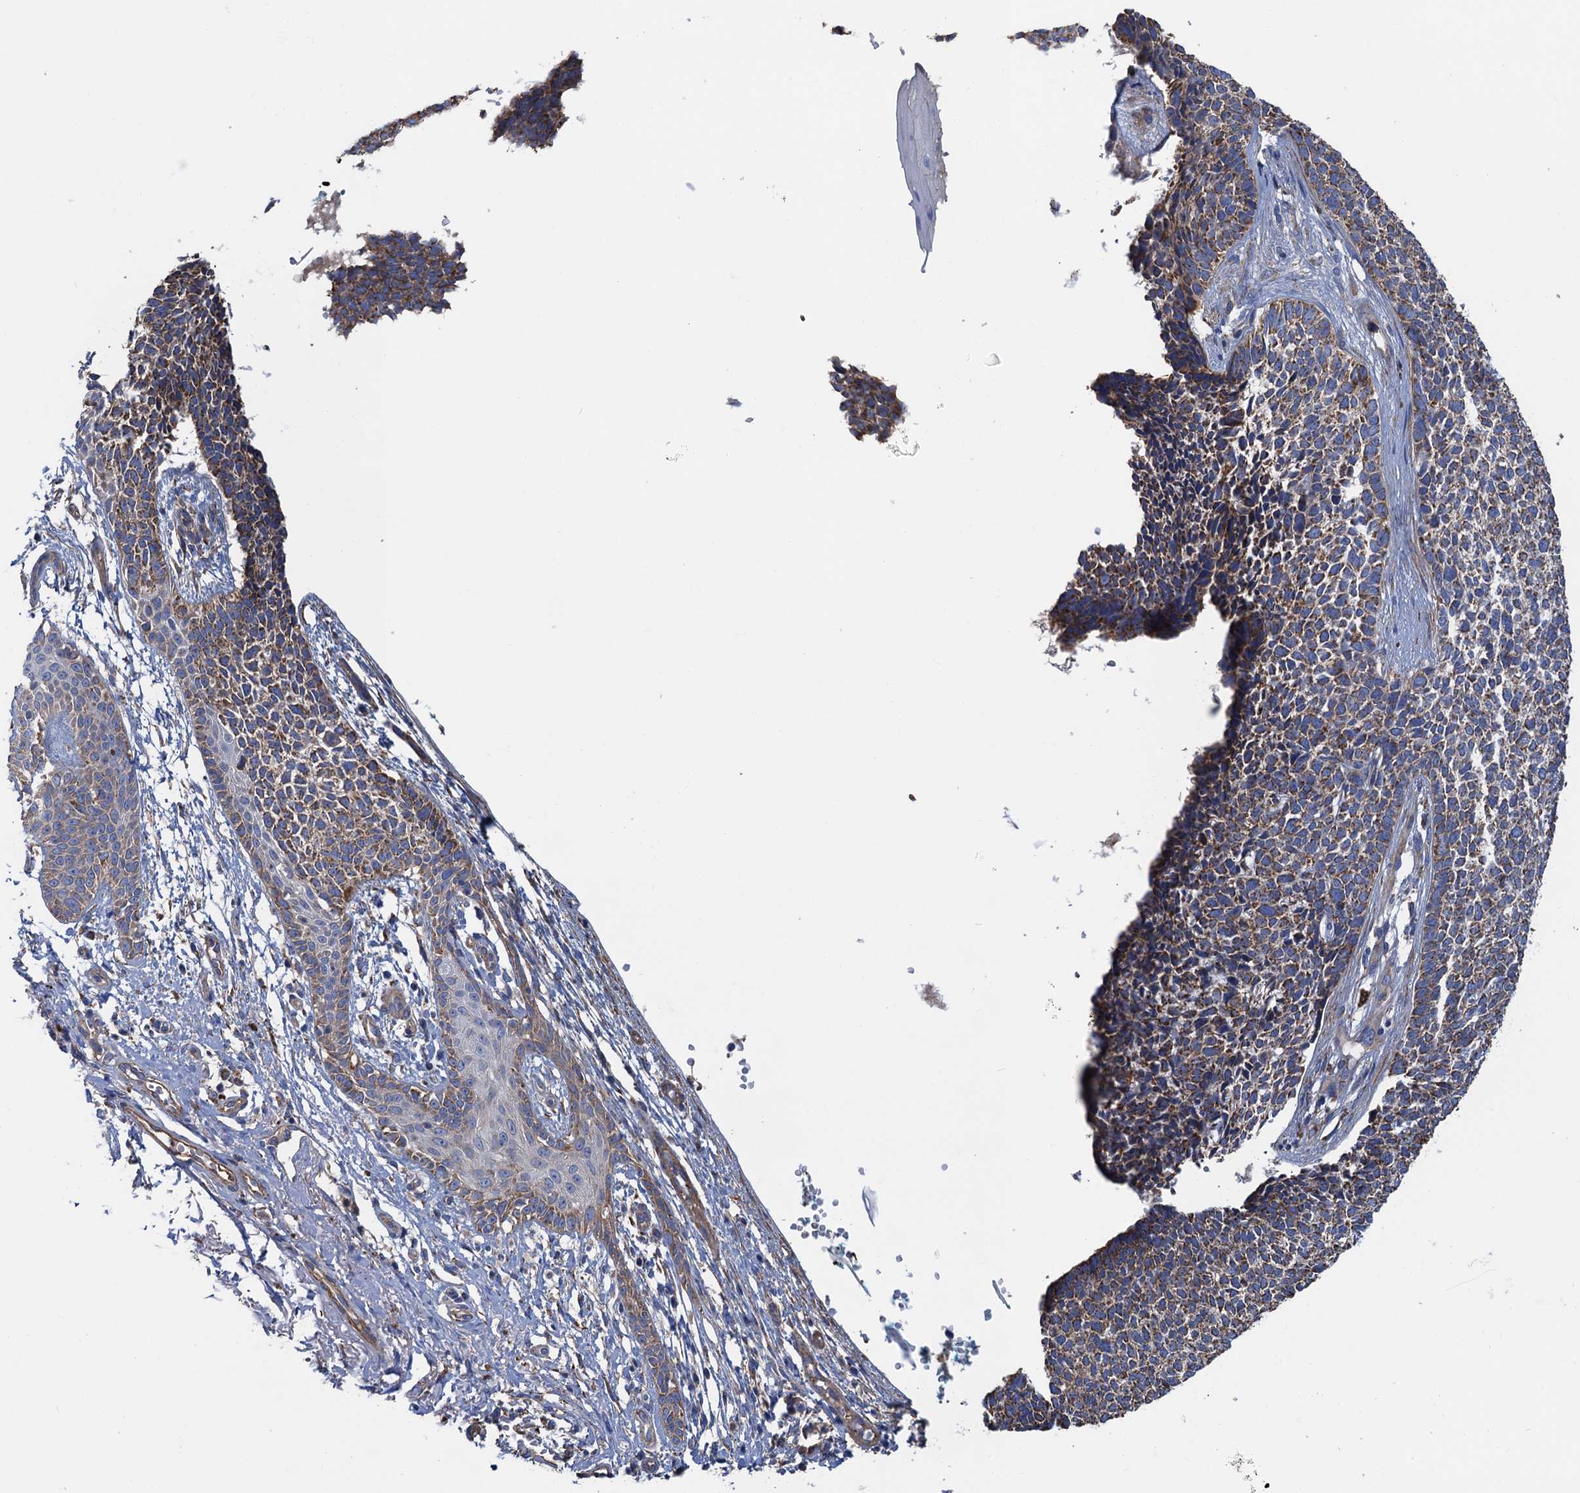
{"staining": {"intensity": "moderate", "quantity": ">75%", "location": "cytoplasmic/membranous"}, "tissue": "skin cancer", "cell_type": "Tumor cells", "image_type": "cancer", "snomed": [{"axis": "morphology", "description": "Basal cell carcinoma"}, {"axis": "topography", "description": "Skin"}], "caption": "Immunohistochemical staining of human skin basal cell carcinoma displays medium levels of moderate cytoplasmic/membranous positivity in approximately >75% of tumor cells.", "gene": "GCSH", "patient": {"sex": "female", "age": 84}}